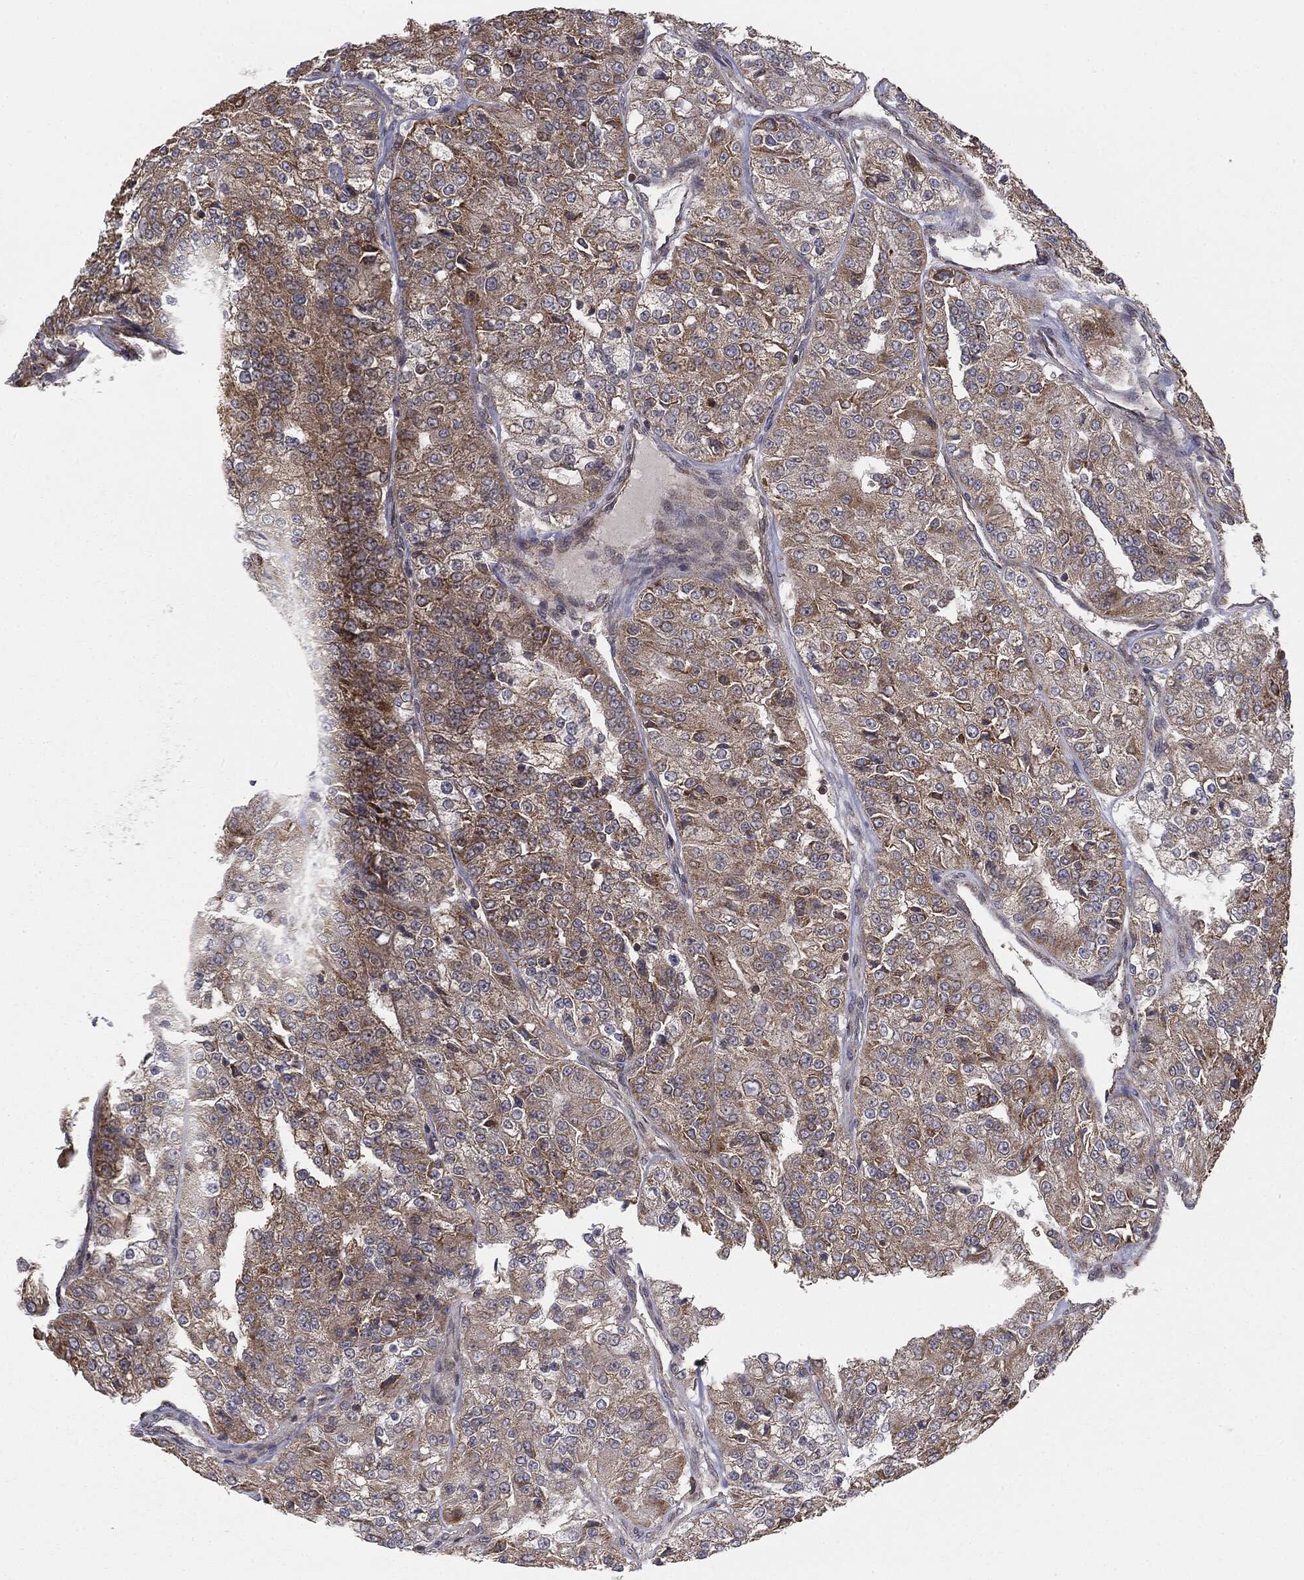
{"staining": {"intensity": "strong", "quantity": "25%-75%", "location": "cytoplasmic/membranous"}, "tissue": "renal cancer", "cell_type": "Tumor cells", "image_type": "cancer", "snomed": [{"axis": "morphology", "description": "Adenocarcinoma, NOS"}, {"axis": "topography", "description": "Kidney"}], "caption": "Immunohistochemistry histopathology image of neoplastic tissue: renal cancer (adenocarcinoma) stained using immunohistochemistry exhibits high levels of strong protein expression localized specifically in the cytoplasmic/membranous of tumor cells, appearing as a cytoplasmic/membranous brown color.", "gene": "MTOR", "patient": {"sex": "female", "age": 63}}